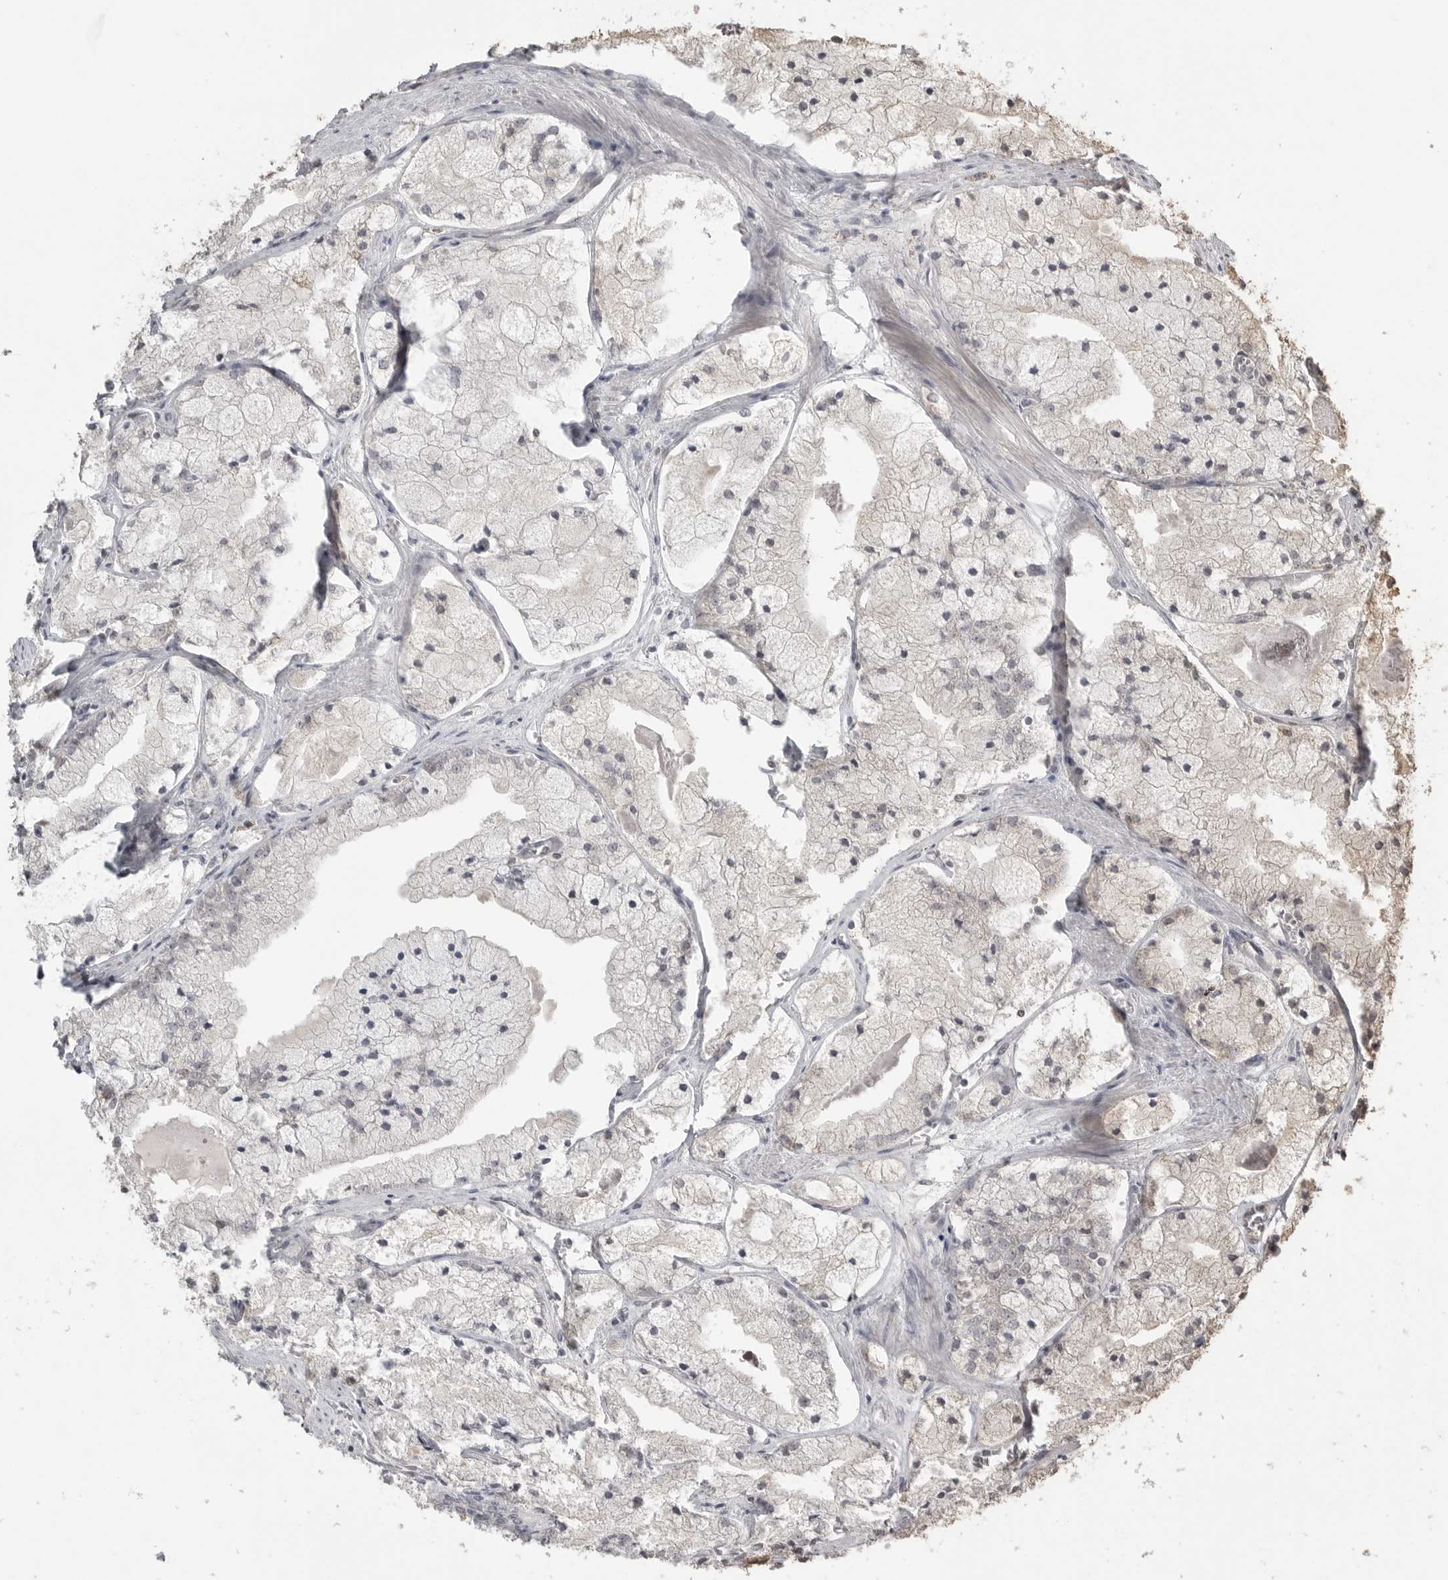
{"staining": {"intensity": "negative", "quantity": "none", "location": "none"}, "tissue": "prostate cancer", "cell_type": "Tumor cells", "image_type": "cancer", "snomed": [{"axis": "morphology", "description": "Adenocarcinoma, High grade"}, {"axis": "topography", "description": "Prostate"}], "caption": "Tumor cells show no significant expression in prostate cancer. Nuclei are stained in blue.", "gene": "SMG8", "patient": {"sex": "male", "age": 50}}